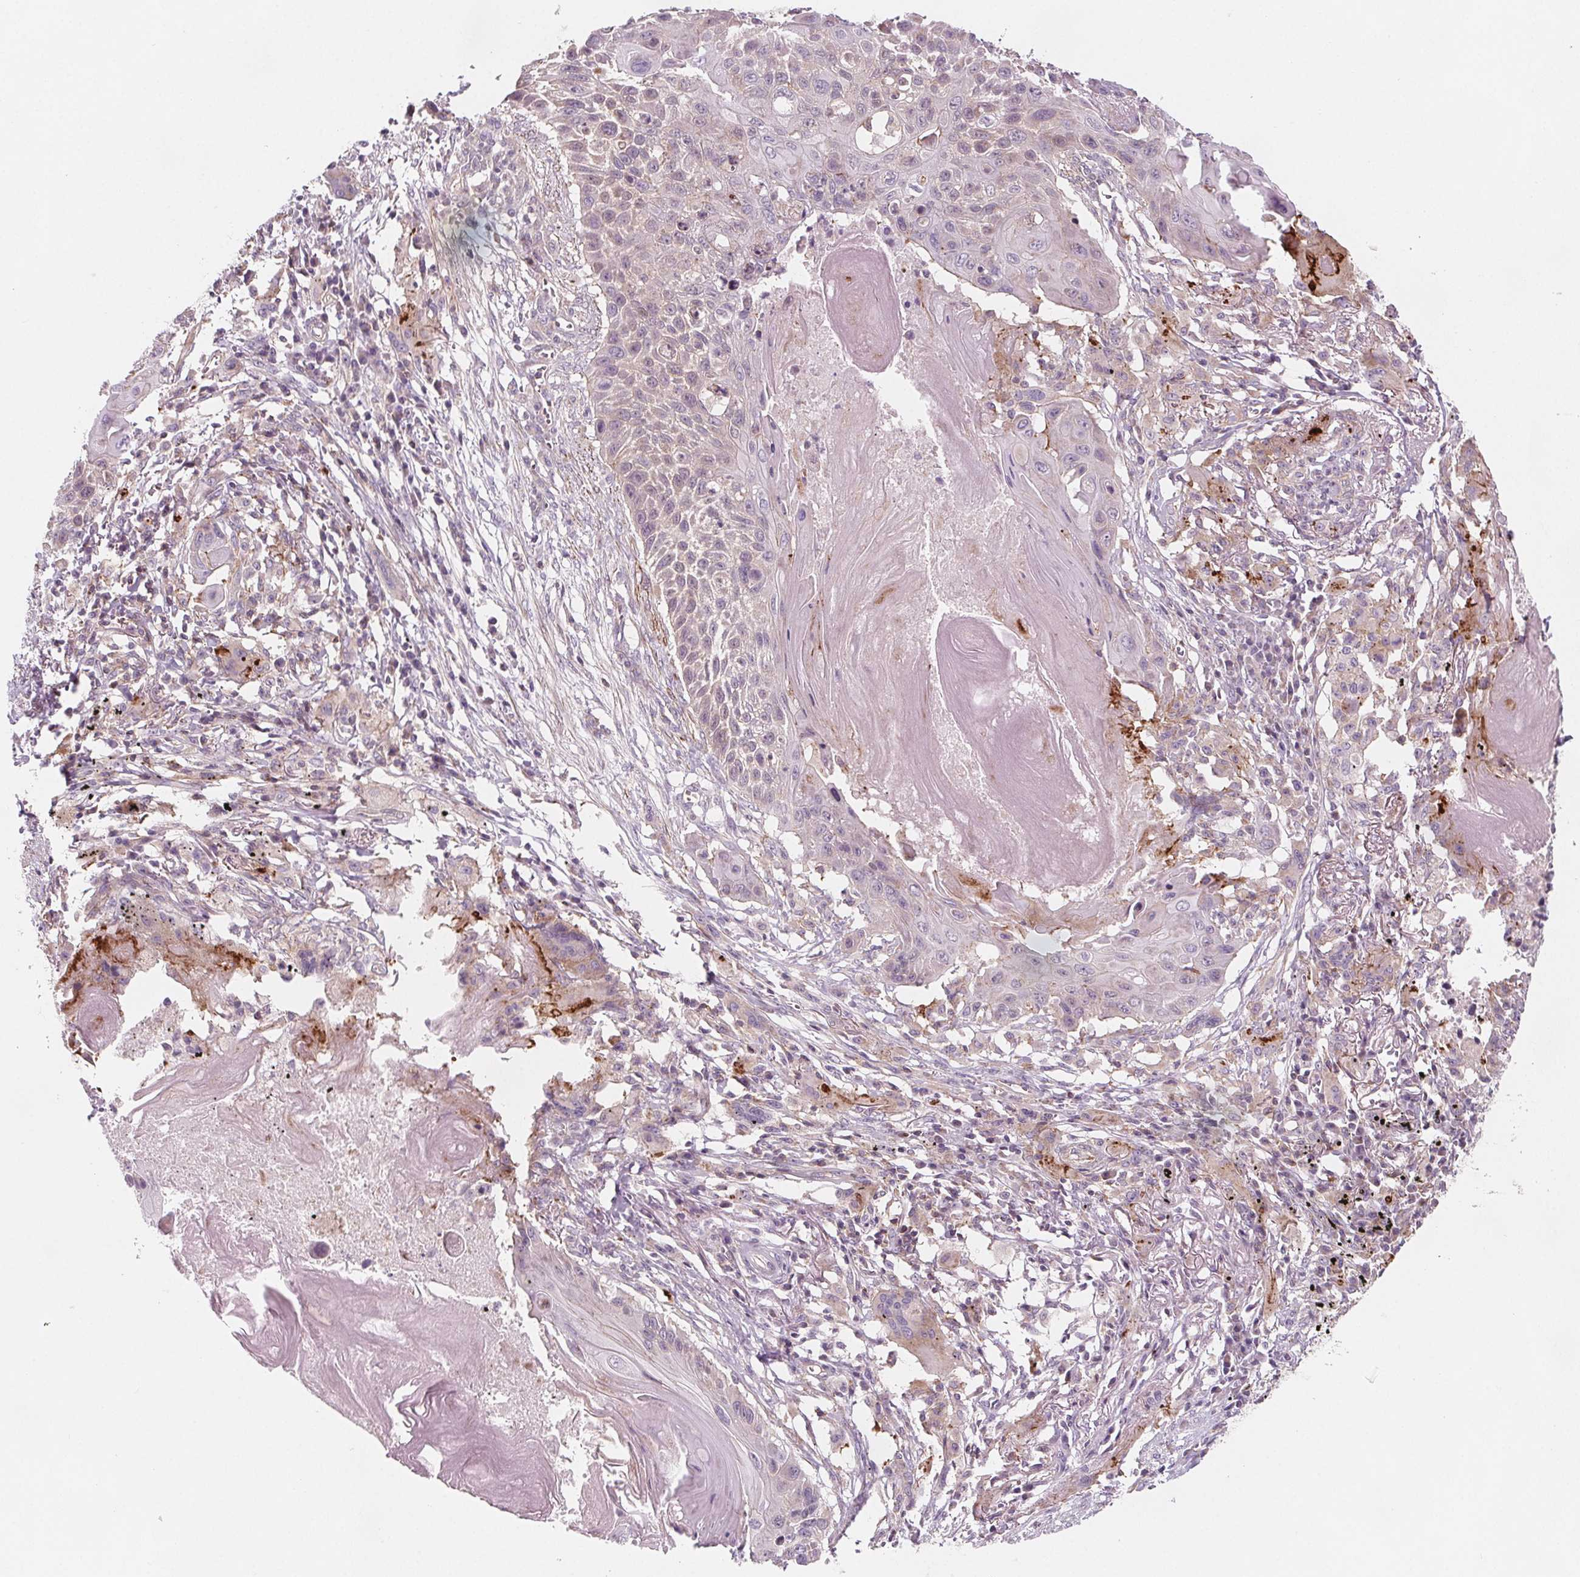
{"staining": {"intensity": "negative", "quantity": "none", "location": "none"}, "tissue": "lung cancer", "cell_type": "Tumor cells", "image_type": "cancer", "snomed": [{"axis": "morphology", "description": "Squamous cell carcinoma, NOS"}, {"axis": "topography", "description": "Lung"}], "caption": "Tumor cells are negative for protein expression in human lung cancer (squamous cell carcinoma).", "gene": "ADAM33", "patient": {"sex": "male", "age": 78}}